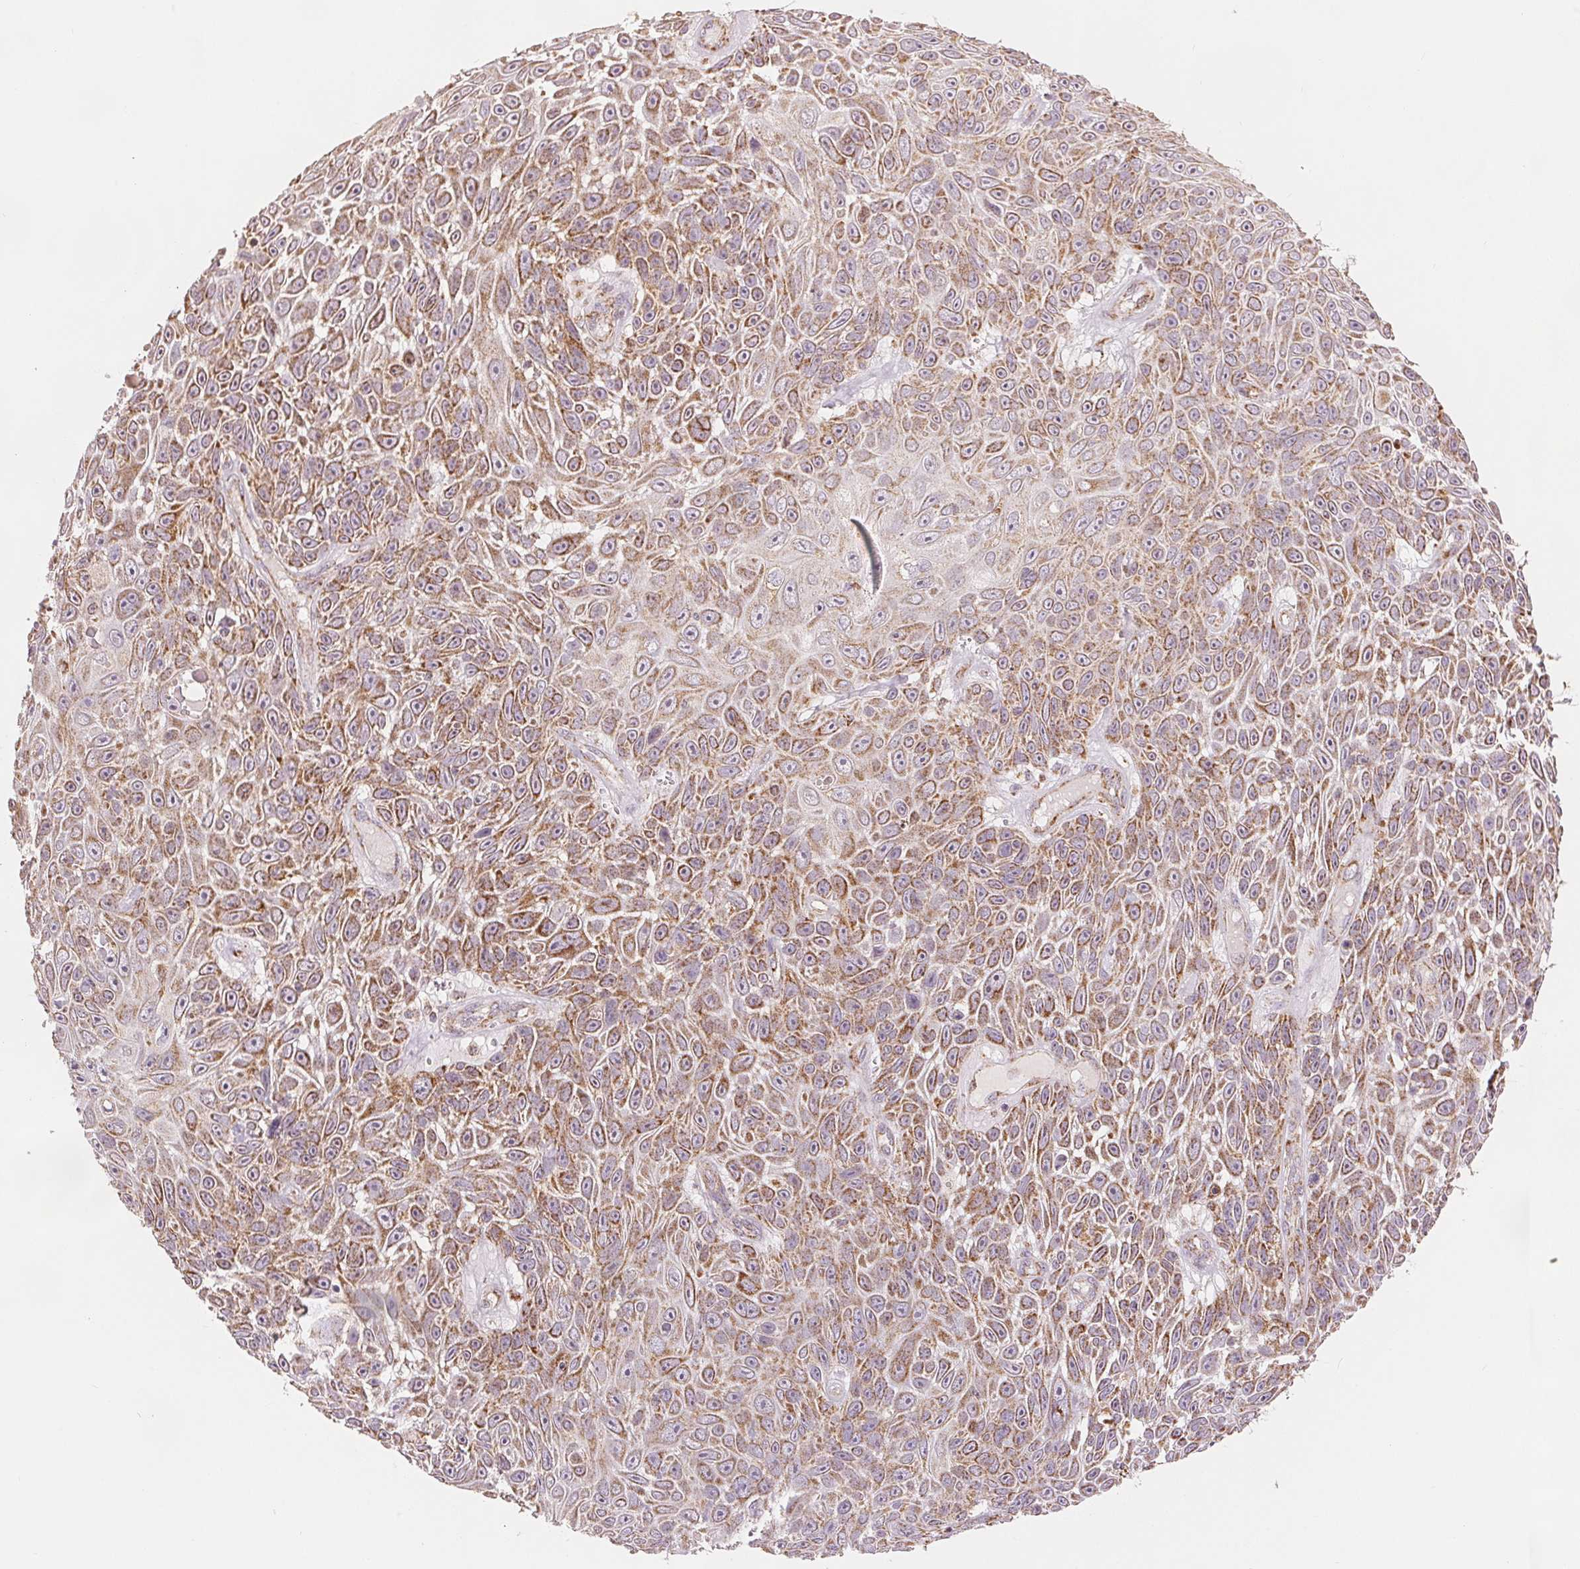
{"staining": {"intensity": "moderate", "quantity": ">75%", "location": "cytoplasmic/membranous"}, "tissue": "skin cancer", "cell_type": "Tumor cells", "image_type": "cancer", "snomed": [{"axis": "morphology", "description": "Squamous cell carcinoma, NOS"}, {"axis": "topography", "description": "Skin"}], "caption": "Moderate cytoplasmic/membranous protein expression is present in approximately >75% of tumor cells in squamous cell carcinoma (skin).", "gene": "SDHB", "patient": {"sex": "male", "age": 82}}